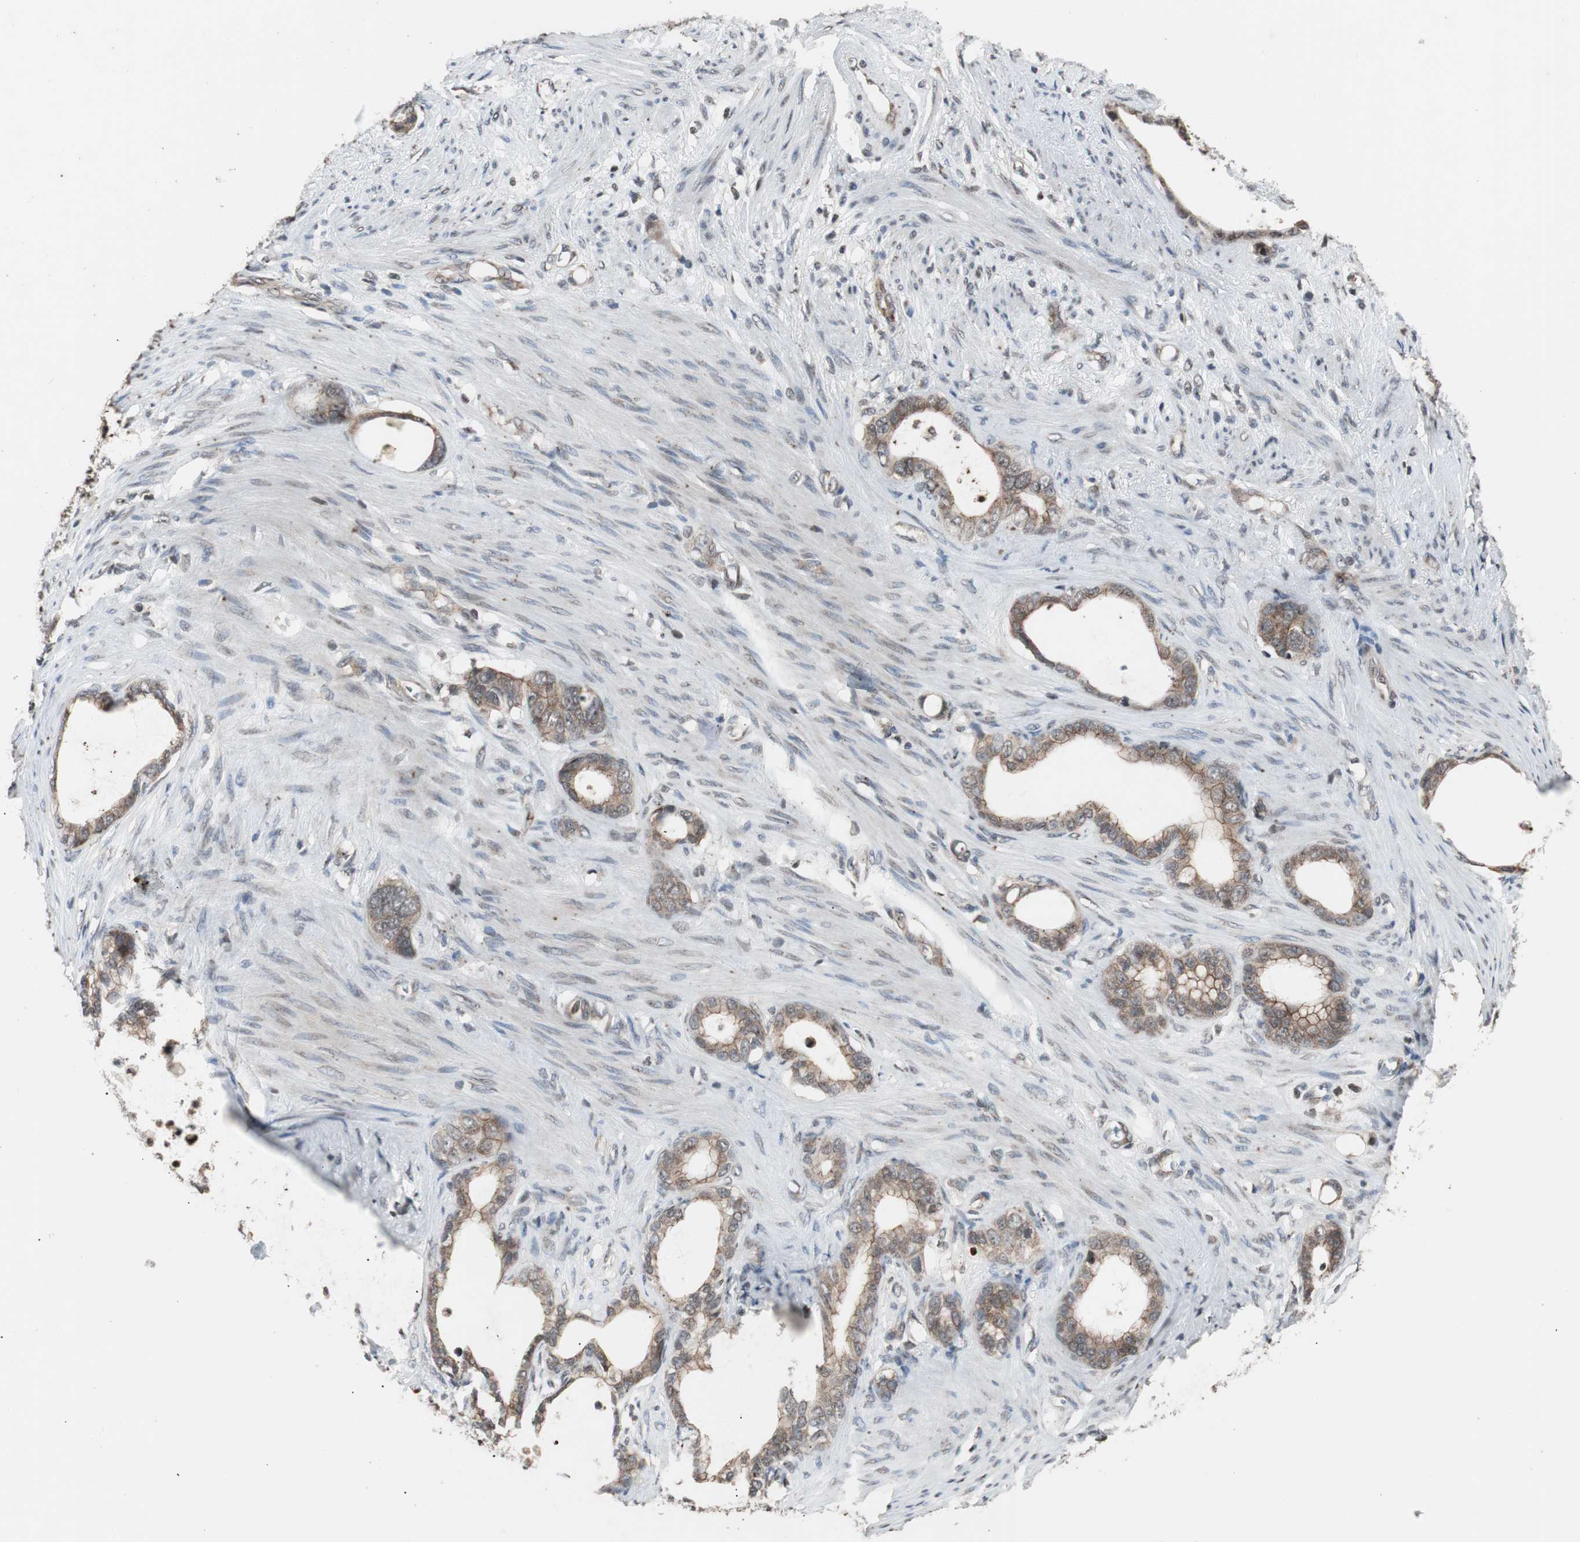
{"staining": {"intensity": "moderate", "quantity": ">75%", "location": "cytoplasmic/membranous"}, "tissue": "stomach cancer", "cell_type": "Tumor cells", "image_type": "cancer", "snomed": [{"axis": "morphology", "description": "Adenocarcinoma, NOS"}, {"axis": "topography", "description": "Stomach"}], "caption": "A micrograph of human stomach cancer stained for a protein displays moderate cytoplasmic/membranous brown staining in tumor cells. Immunohistochemistry (ihc) stains the protein of interest in brown and the nuclei are stained blue.", "gene": "ZFC3H1", "patient": {"sex": "female", "age": 75}}